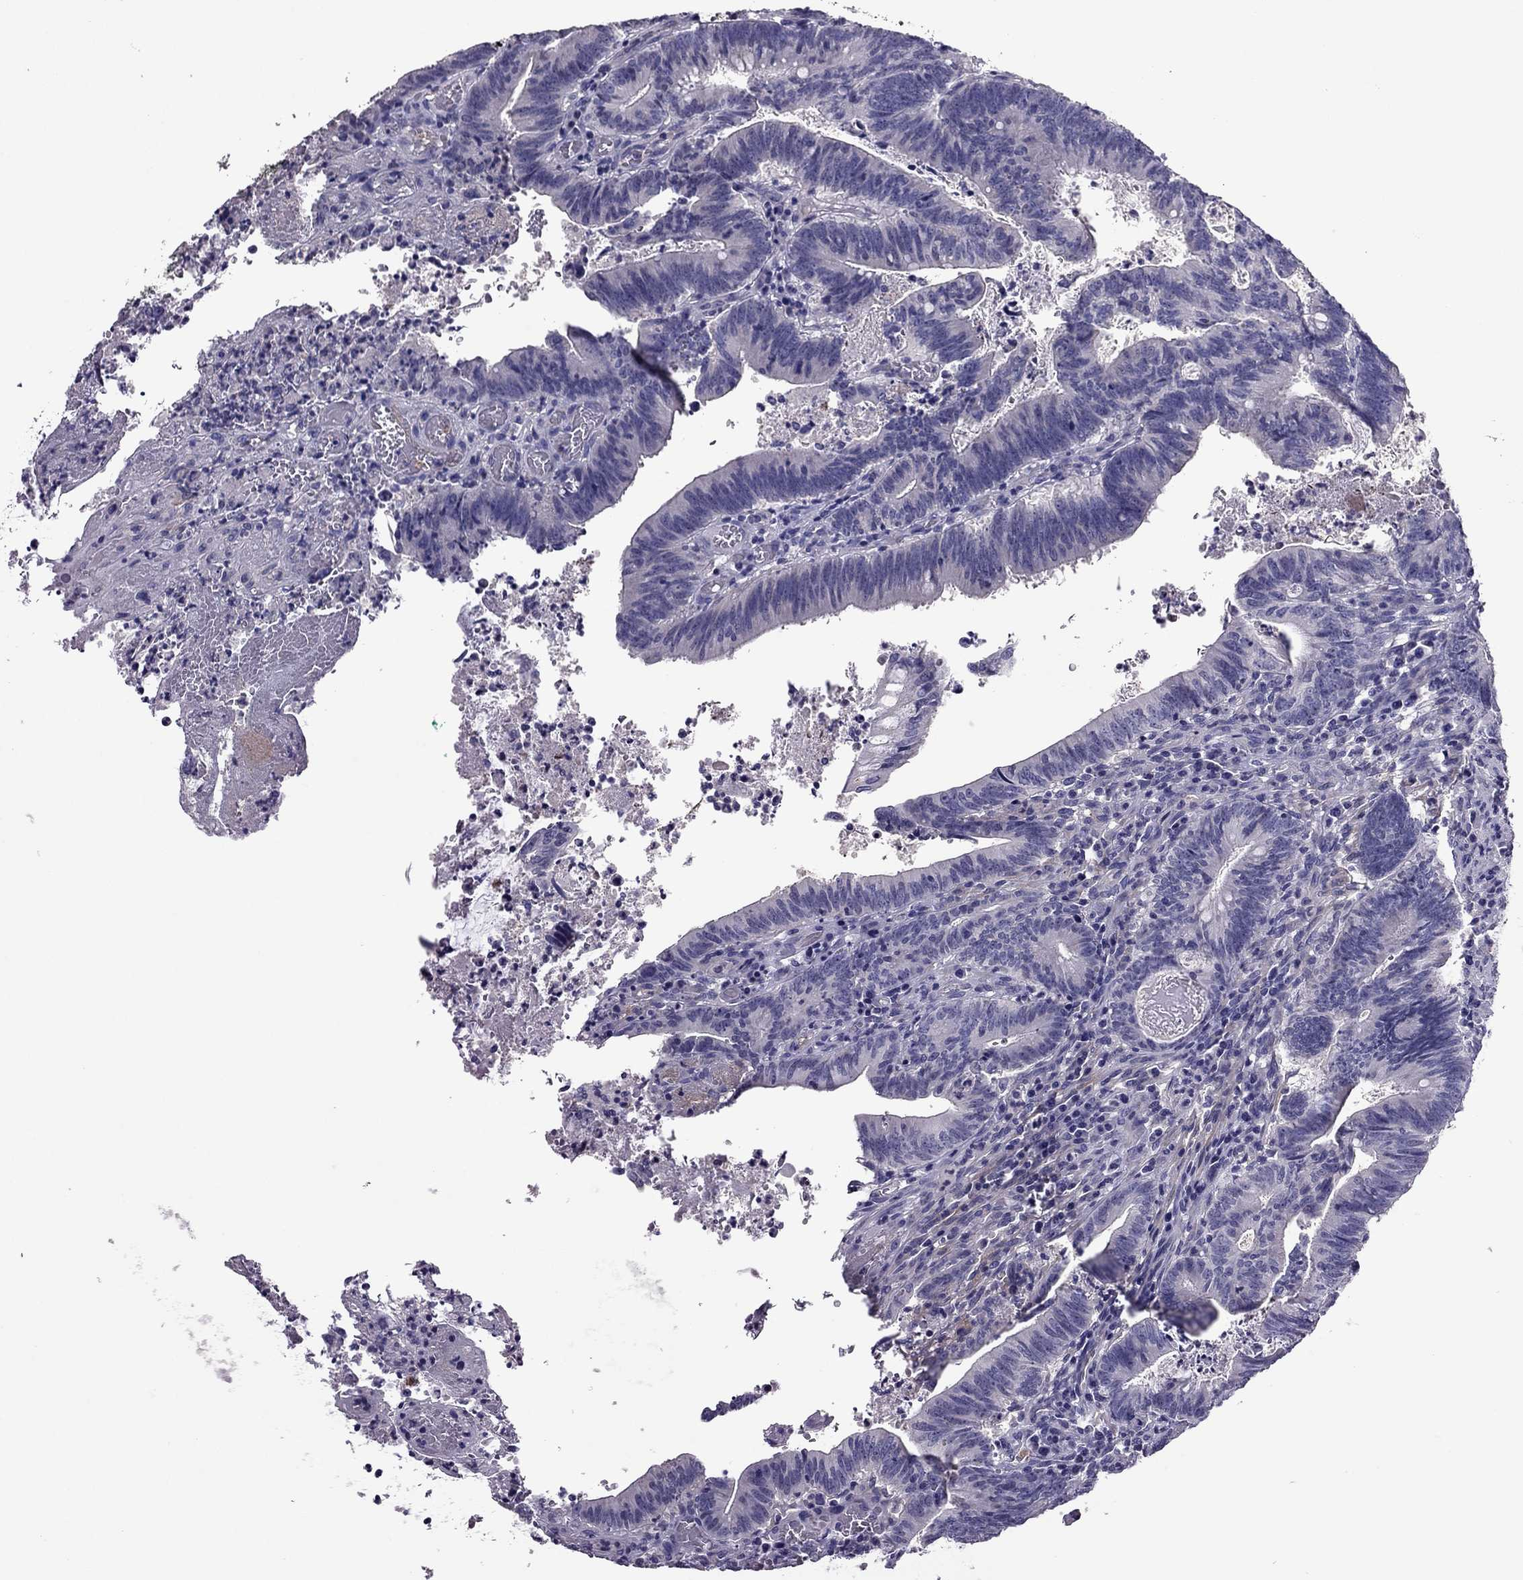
{"staining": {"intensity": "negative", "quantity": "none", "location": "none"}, "tissue": "colorectal cancer", "cell_type": "Tumor cells", "image_type": "cancer", "snomed": [{"axis": "morphology", "description": "Adenocarcinoma, NOS"}, {"axis": "topography", "description": "Colon"}], "caption": "This is a photomicrograph of immunohistochemistry staining of adenocarcinoma (colorectal), which shows no staining in tumor cells.", "gene": "SLC16A8", "patient": {"sex": "female", "age": 70}}